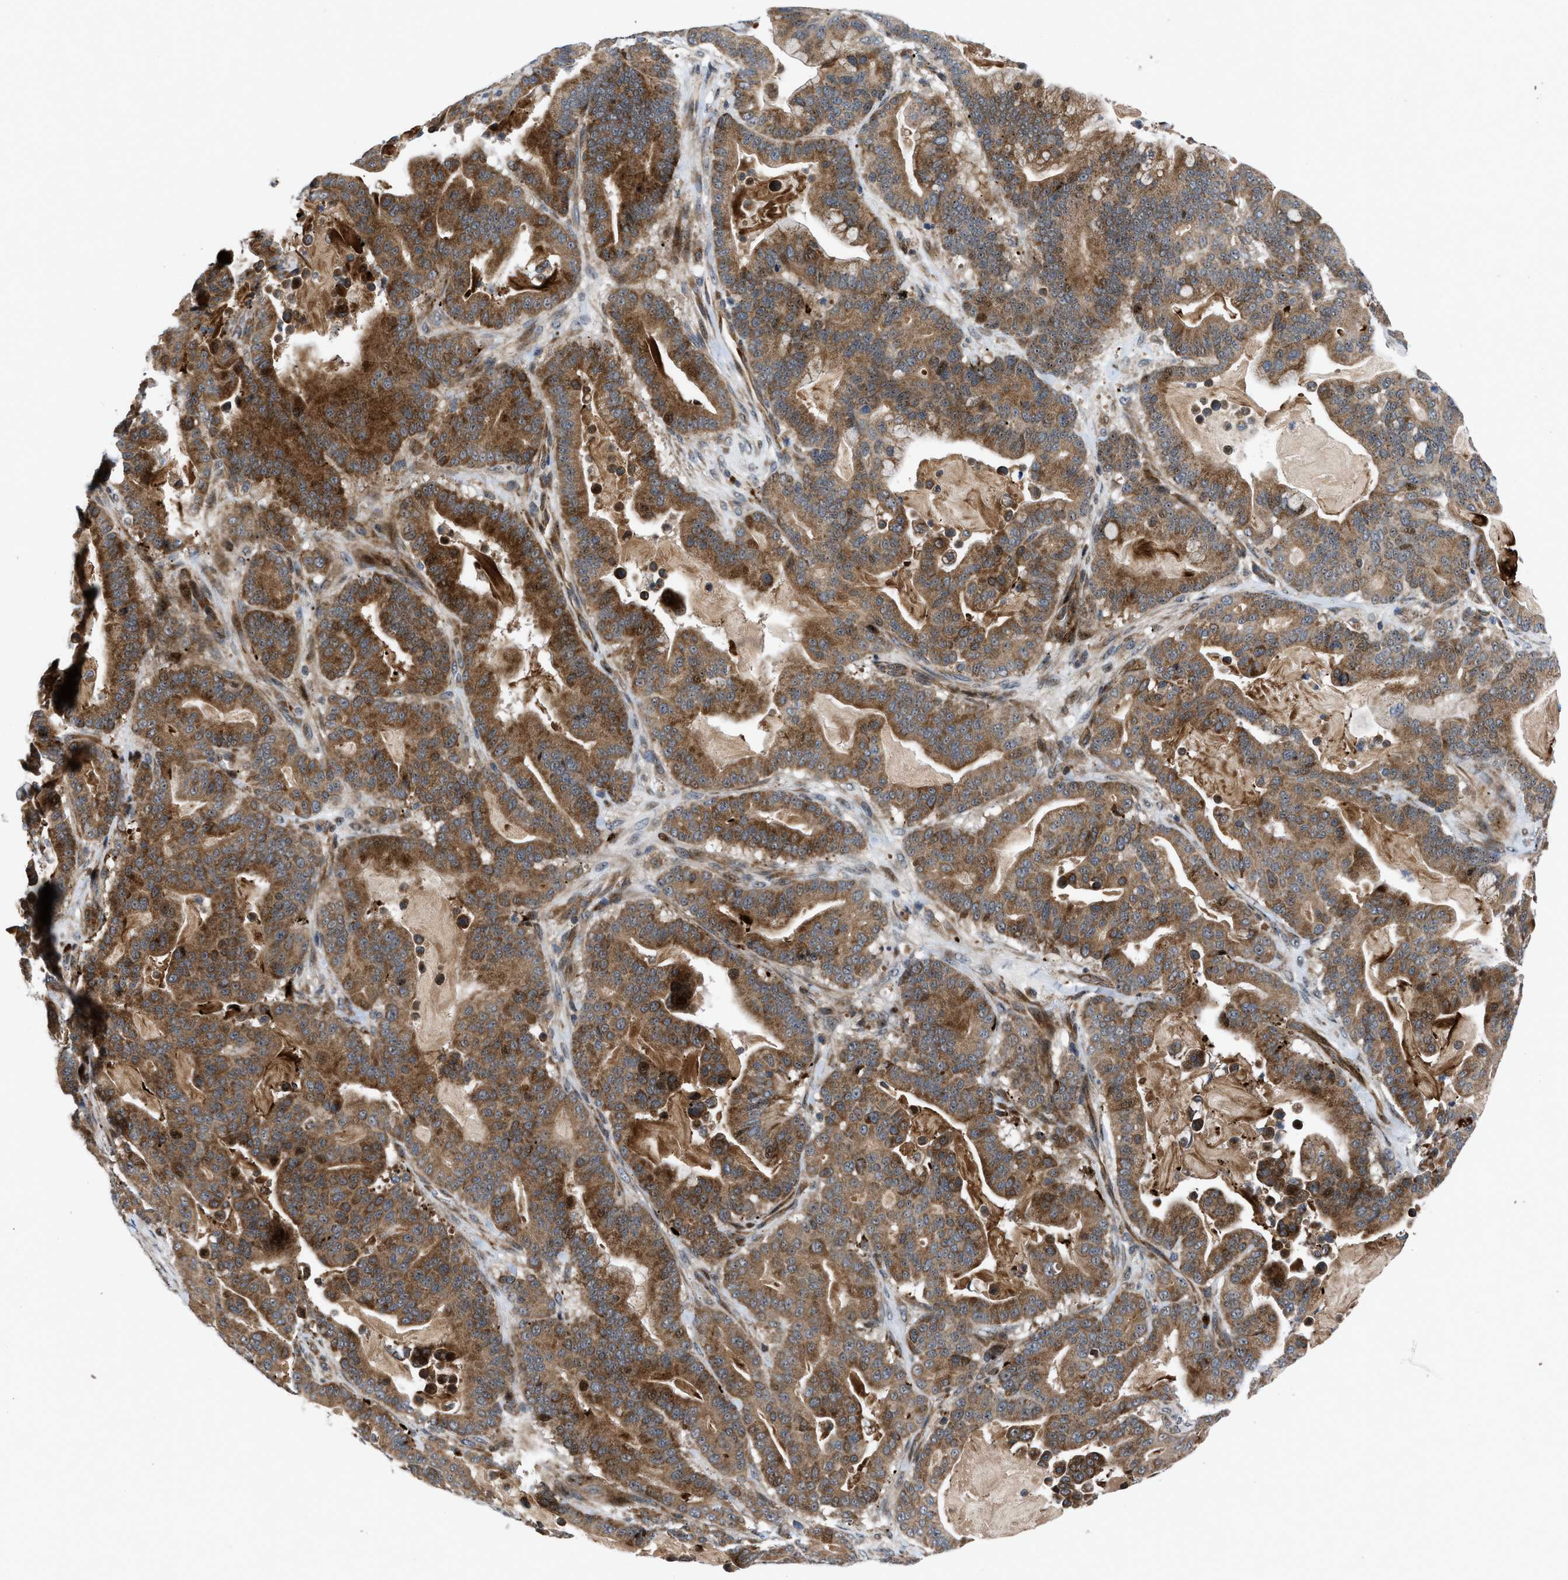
{"staining": {"intensity": "strong", "quantity": ">75%", "location": "cytoplasmic/membranous"}, "tissue": "pancreatic cancer", "cell_type": "Tumor cells", "image_type": "cancer", "snomed": [{"axis": "morphology", "description": "Adenocarcinoma, NOS"}, {"axis": "topography", "description": "Pancreas"}], "caption": "This image demonstrates pancreatic cancer (adenocarcinoma) stained with immunohistochemistry (IHC) to label a protein in brown. The cytoplasmic/membranous of tumor cells show strong positivity for the protein. Nuclei are counter-stained blue.", "gene": "AP3M2", "patient": {"sex": "male", "age": 63}}